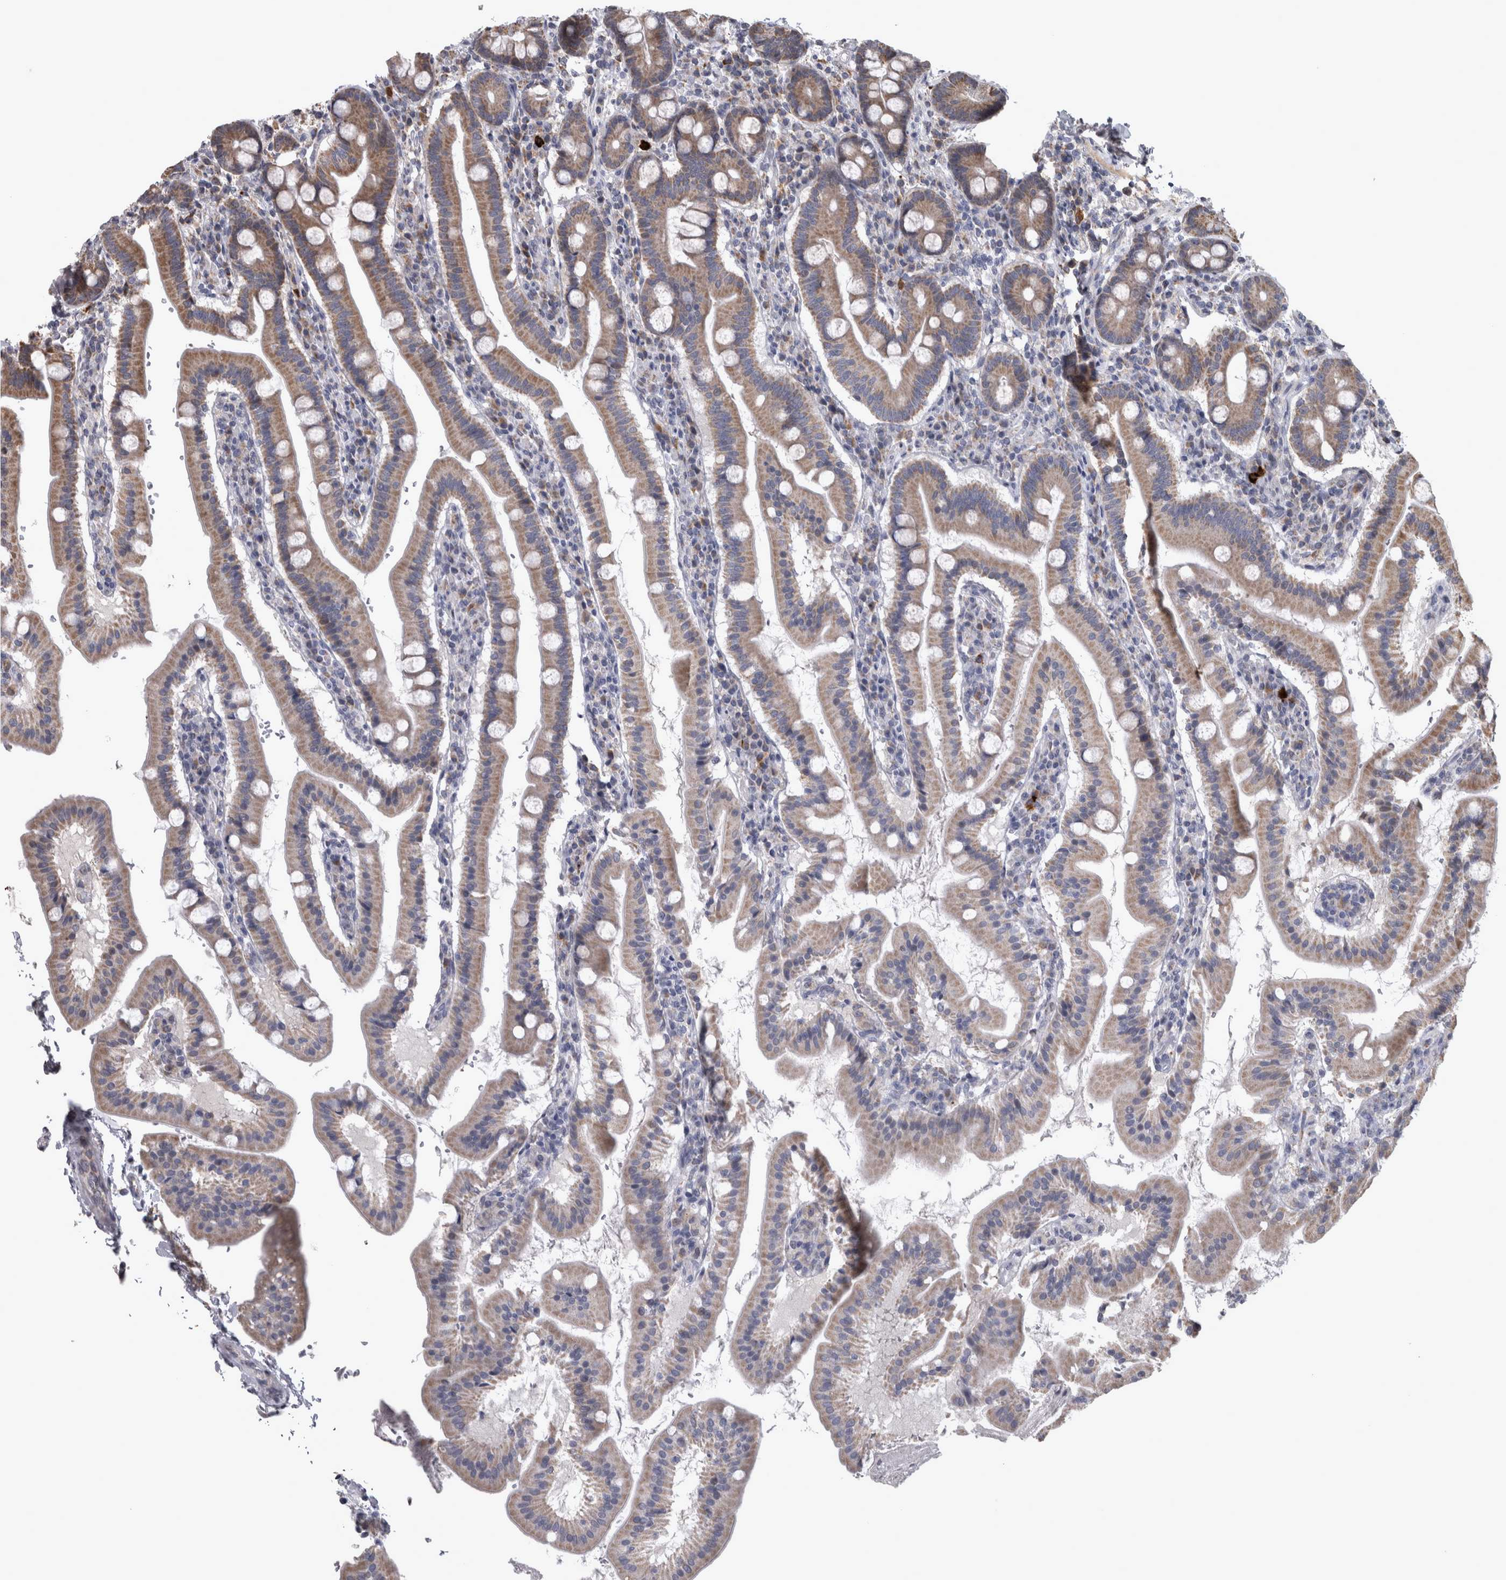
{"staining": {"intensity": "moderate", "quantity": ">75%", "location": "cytoplasmic/membranous"}, "tissue": "duodenum", "cell_type": "Glandular cells", "image_type": "normal", "snomed": [{"axis": "morphology", "description": "Normal tissue, NOS"}, {"axis": "morphology", "description": "Adenocarcinoma, NOS"}, {"axis": "topography", "description": "Pancreas"}, {"axis": "topography", "description": "Duodenum"}], "caption": "A high-resolution photomicrograph shows immunohistochemistry staining of unremarkable duodenum, which shows moderate cytoplasmic/membranous positivity in approximately >75% of glandular cells.", "gene": "DBT", "patient": {"sex": "male", "age": 50}}